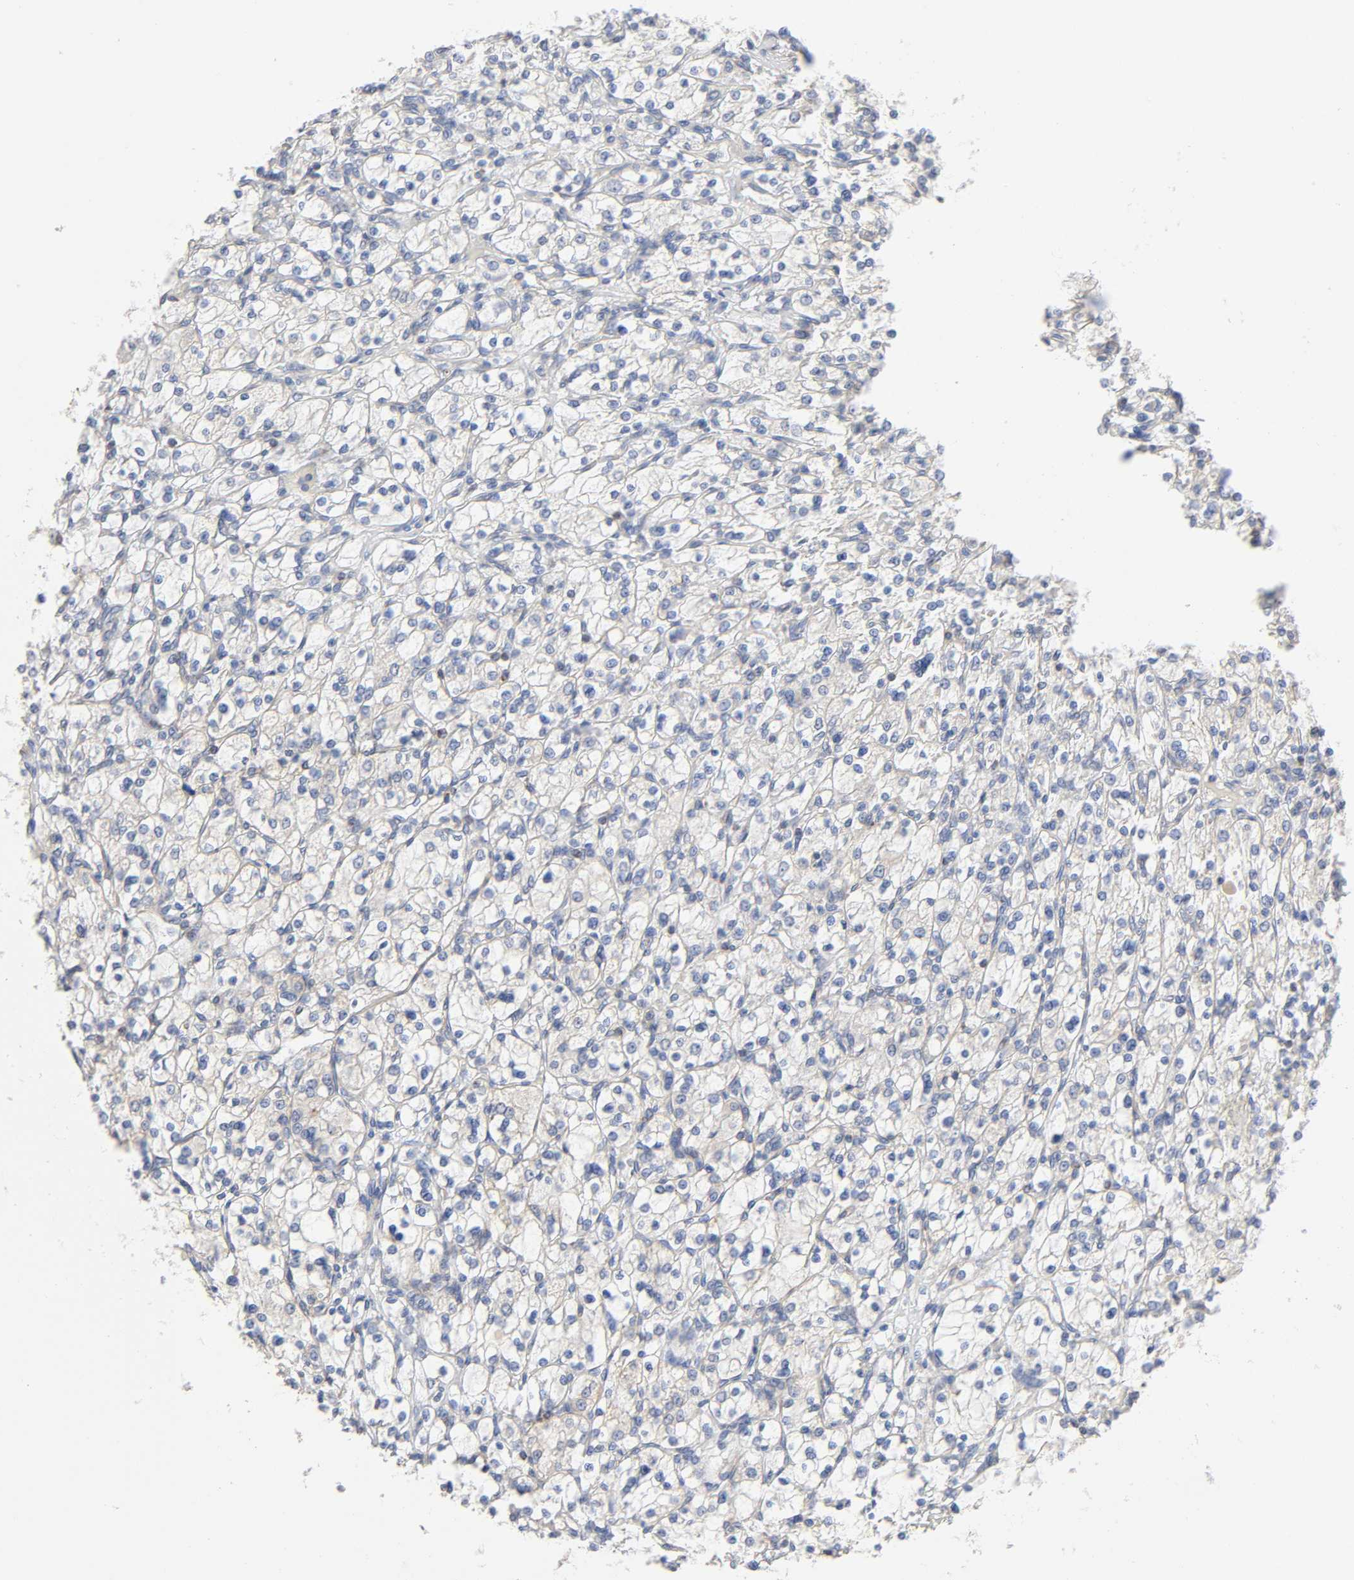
{"staining": {"intensity": "negative", "quantity": "none", "location": "none"}, "tissue": "renal cancer", "cell_type": "Tumor cells", "image_type": "cancer", "snomed": [{"axis": "morphology", "description": "Adenocarcinoma, NOS"}, {"axis": "topography", "description": "Kidney"}], "caption": "This histopathology image is of adenocarcinoma (renal) stained with IHC to label a protein in brown with the nuclei are counter-stained blue. There is no expression in tumor cells.", "gene": "SYT16", "patient": {"sex": "female", "age": 83}}